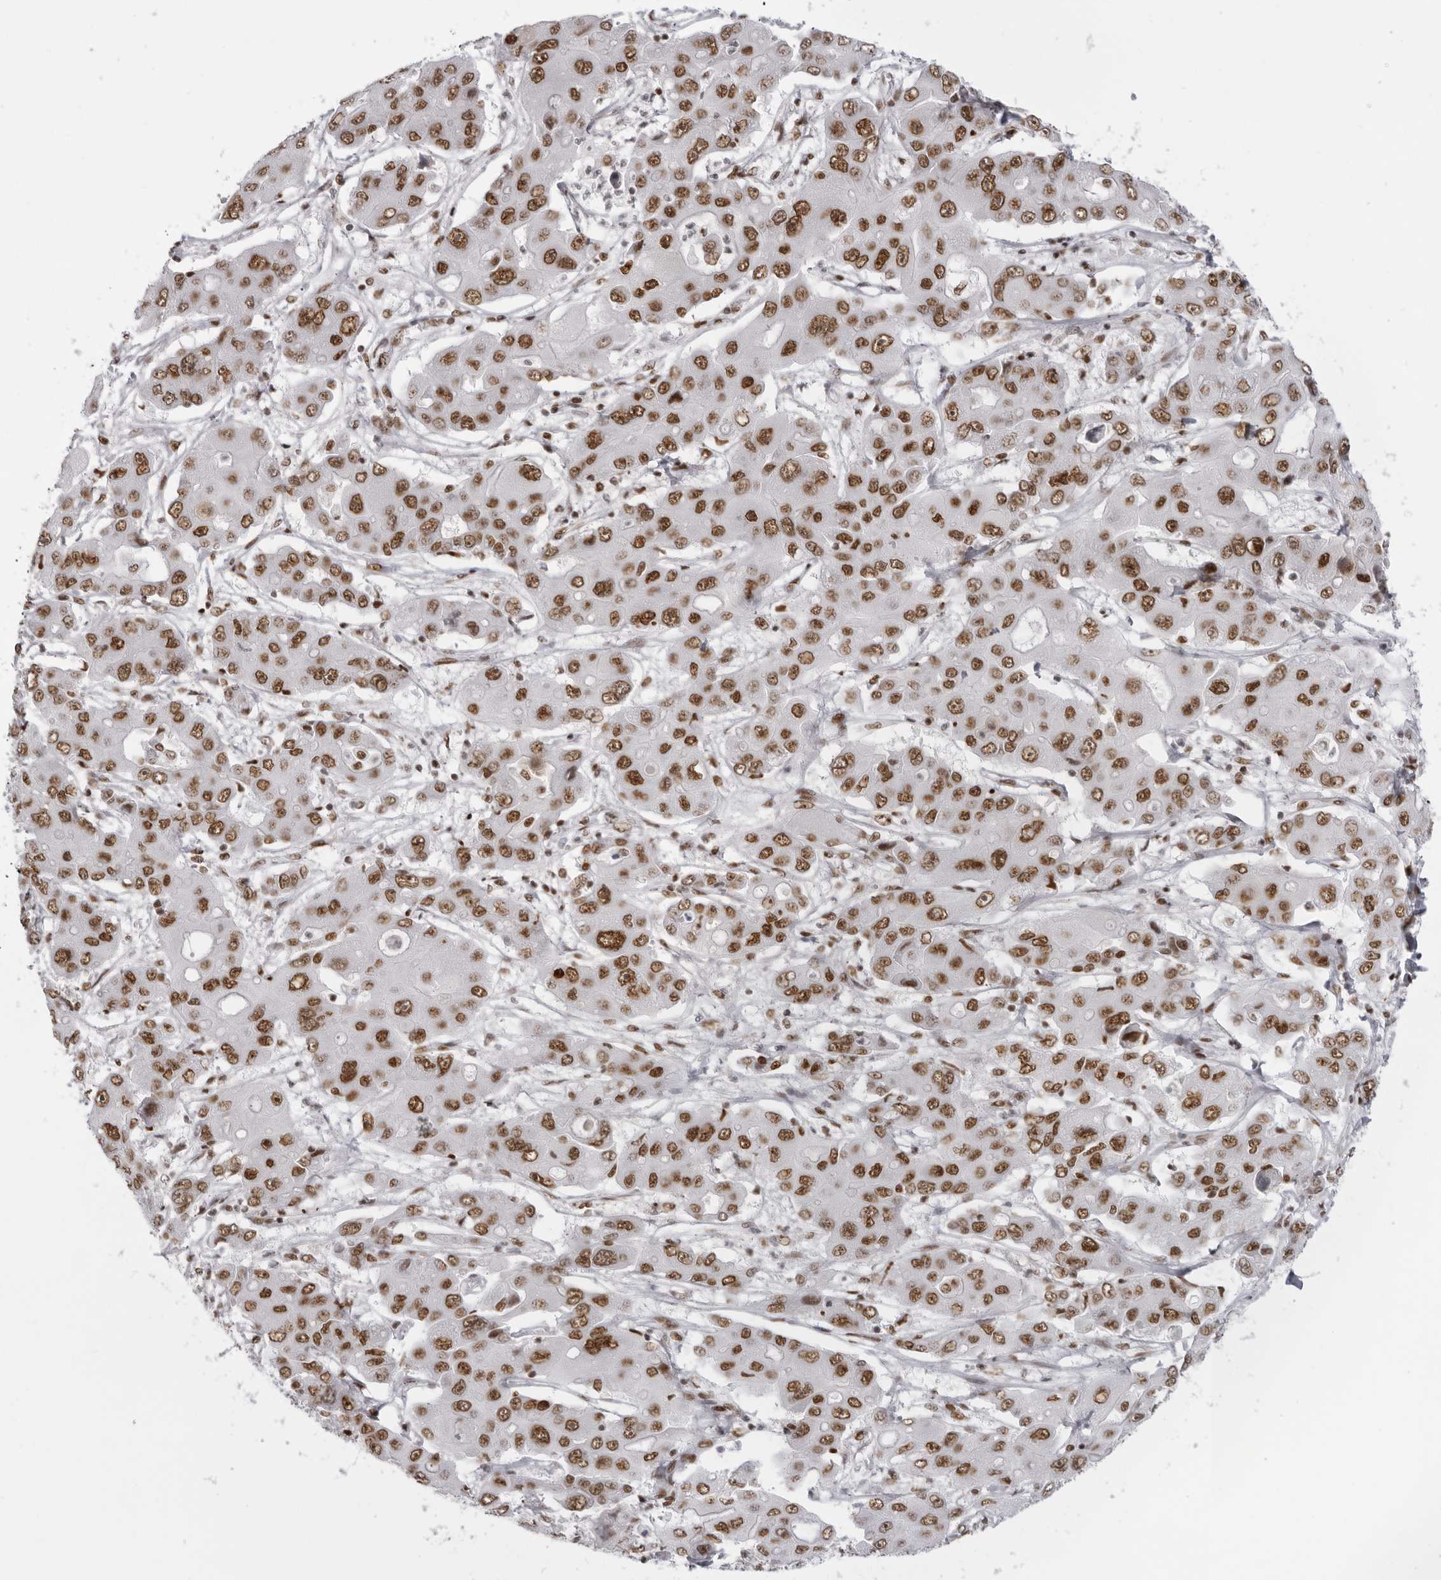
{"staining": {"intensity": "moderate", "quantity": ">75%", "location": "nuclear"}, "tissue": "liver cancer", "cell_type": "Tumor cells", "image_type": "cancer", "snomed": [{"axis": "morphology", "description": "Cholangiocarcinoma"}, {"axis": "topography", "description": "Liver"}], "caption": "A medium amount of moderate nuclear staining is seen in about >75% of tumor cells in liver cancer (cholangiocarcinoma) tissue.", "gene": "DHX9", "patient": {"sex": "male", "age": 67}}